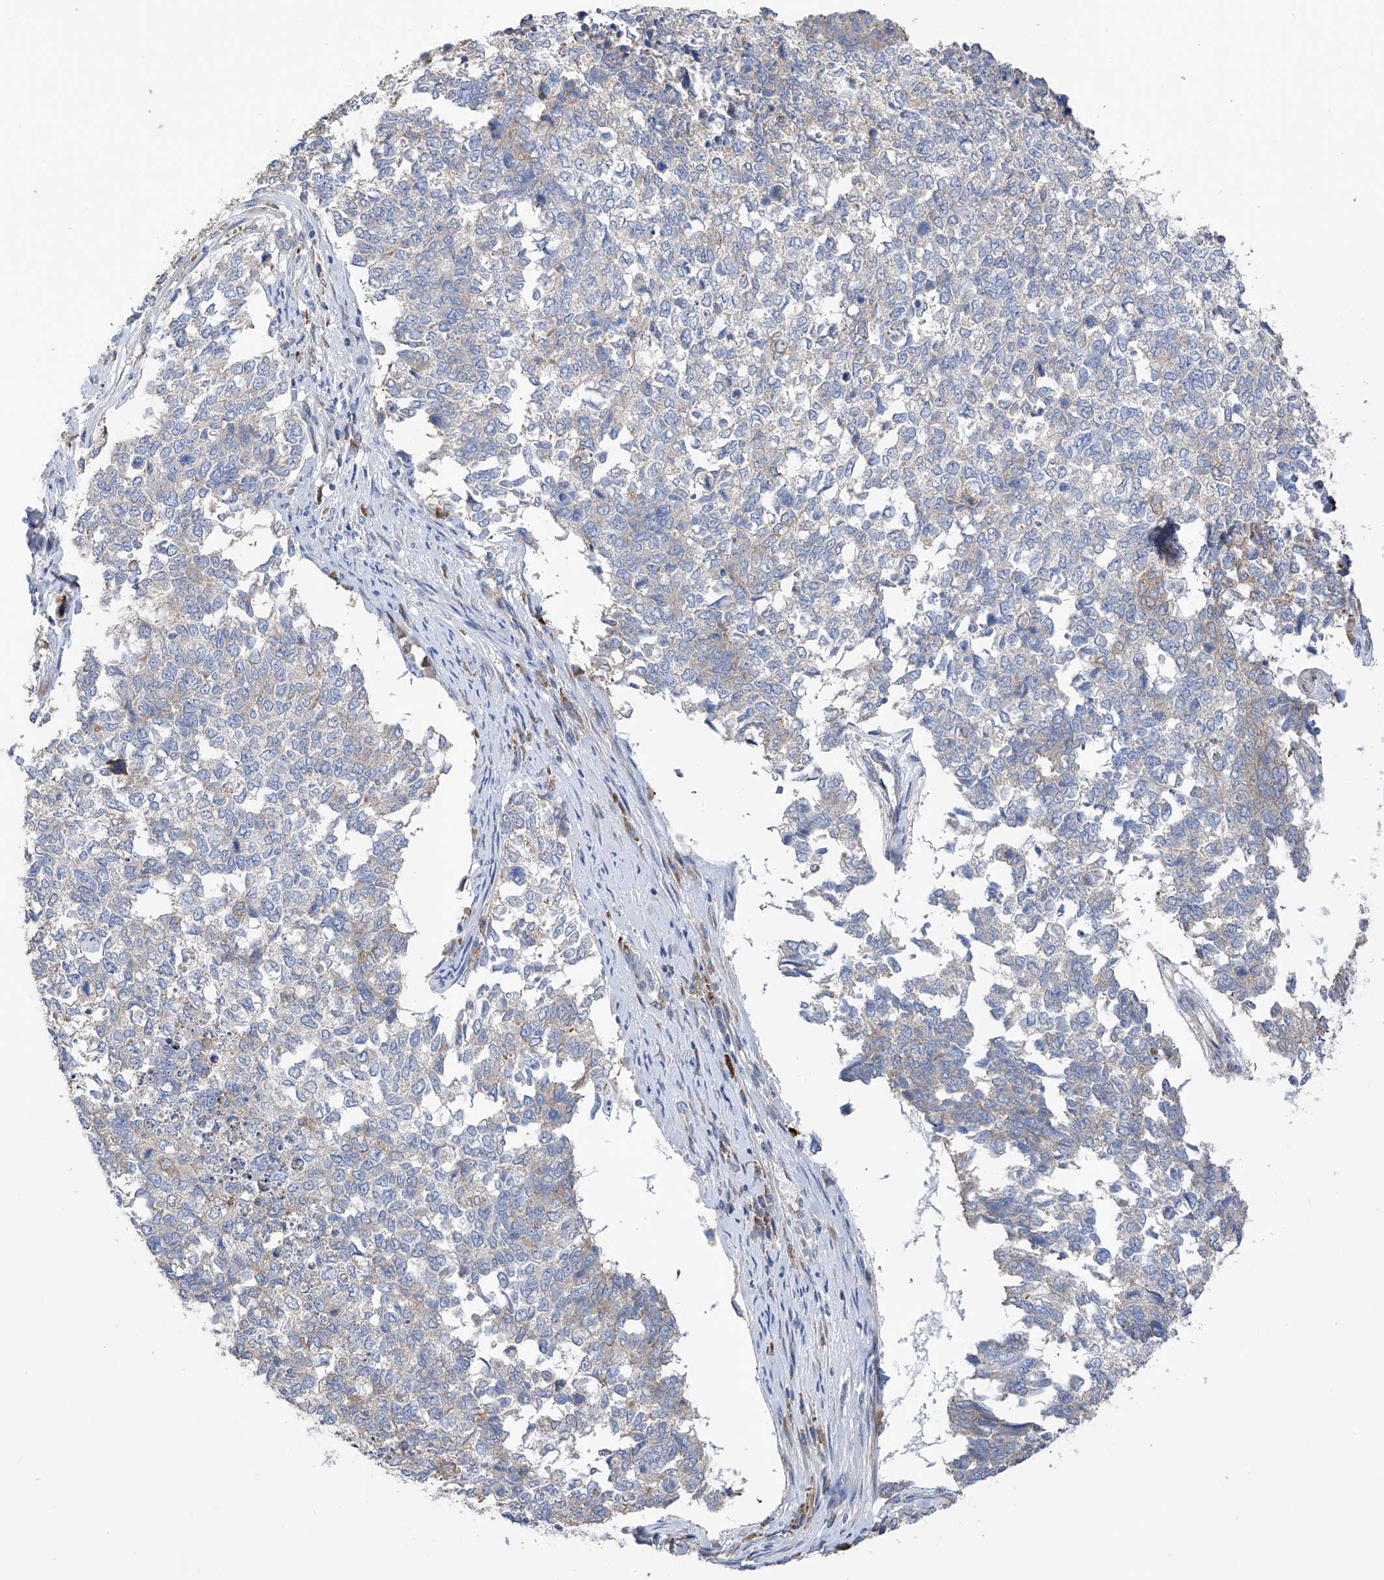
{"staining": {"intensity": "negative", "quantity": "none", "location": "none"}, "tissue": "cervical cancer", "cell_type": "Tumor cells", "image_type": "cancer", "snomed": [{"axis": "morphology", "description": "Squamous cell carcinoma, NOS"}, {"axis": "topography", "description": "Cervix"}], "caption": "The photomicrograph shows no significant expression in tumor cells of cervical cancer (squamous cell carcinoma).", "gene": "NFATC4", "patient": {"sex": "female", "age": 63}}